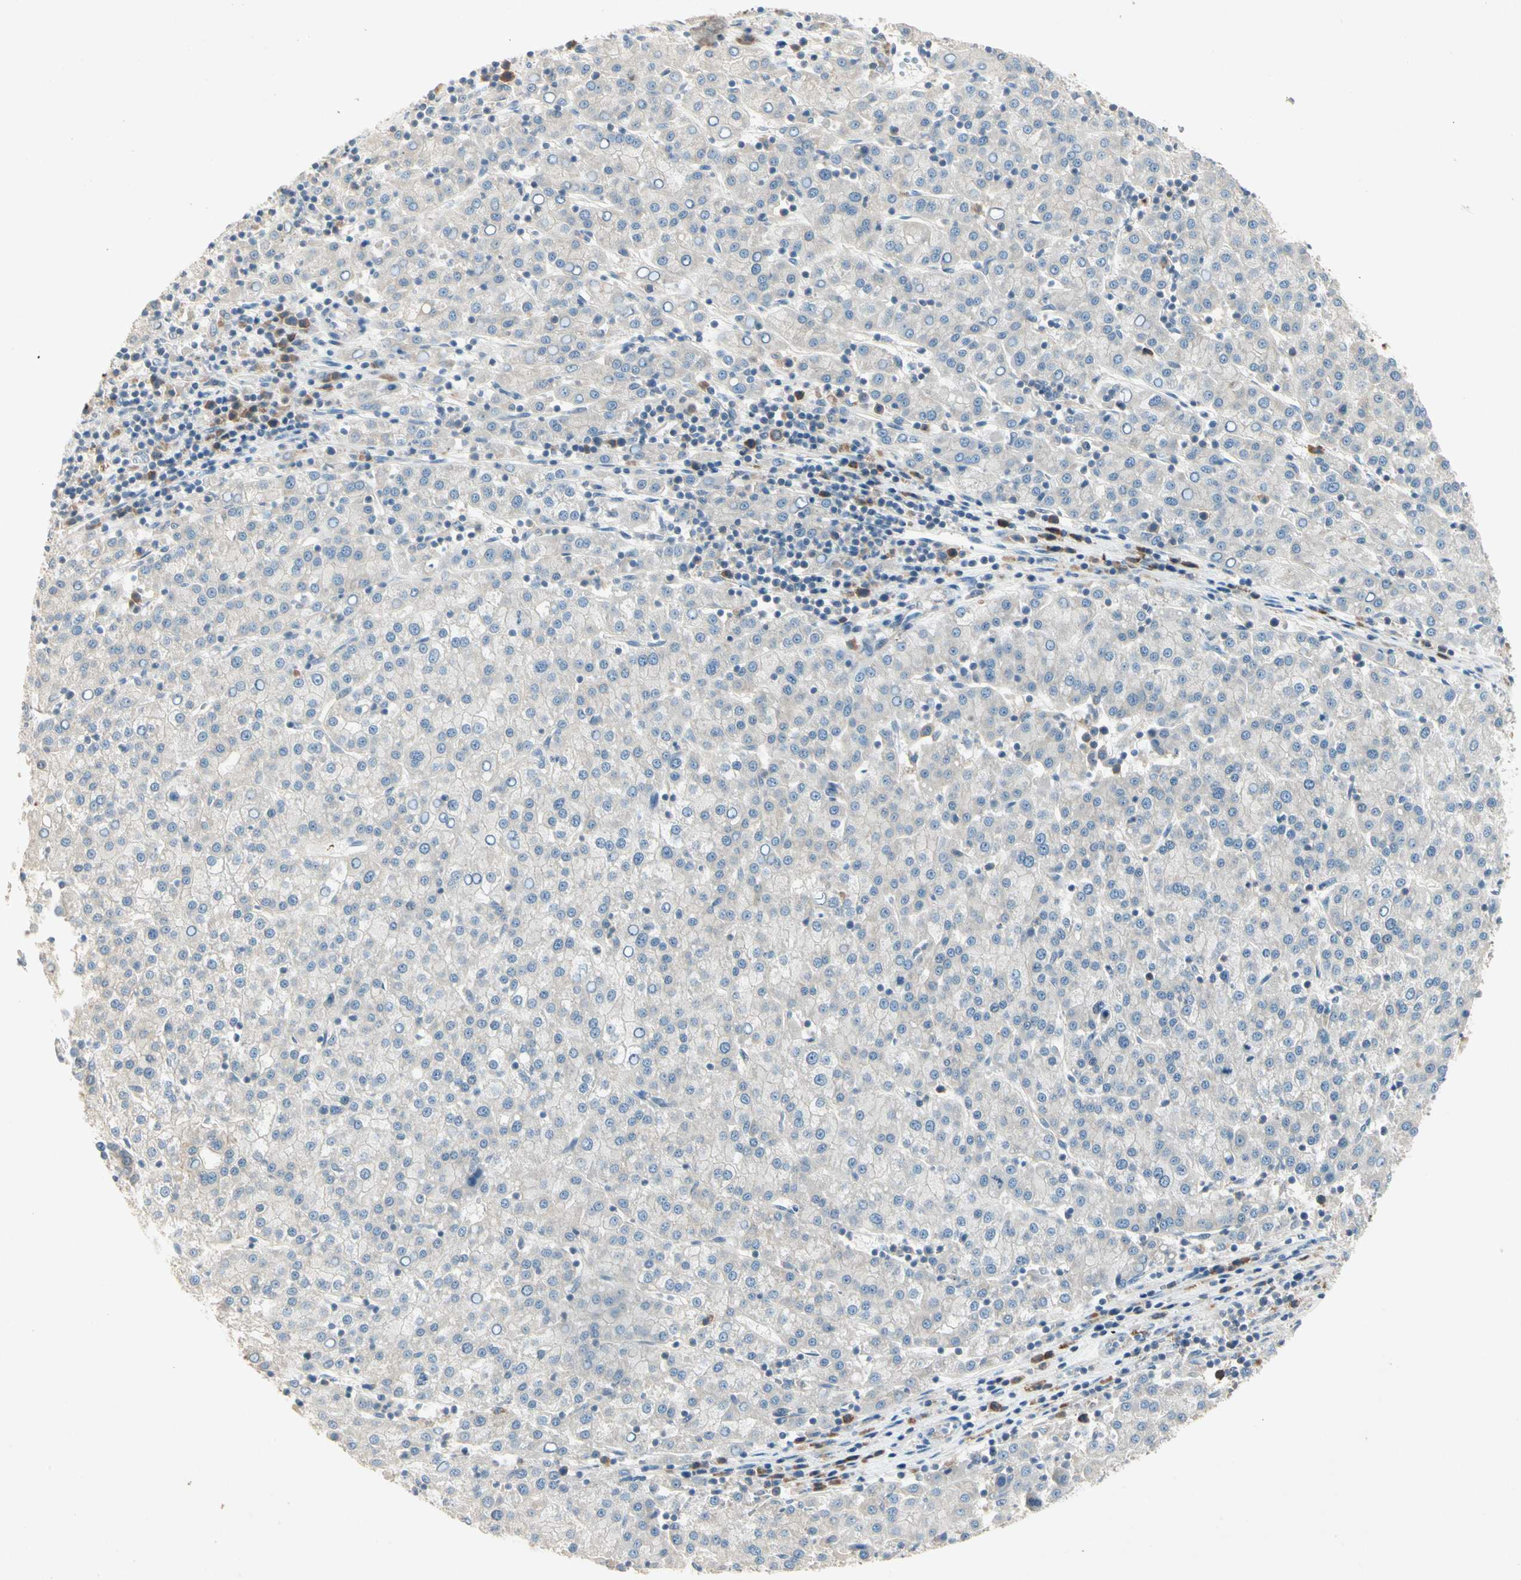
{"staining": {"intensity": "negative", "quantity": "none", "location": "none"}, "tissue": "liver cancer", "cell_type": "Tumor cells", "image_type": "cancer", "snomed": [{"axis": "morphology", "description": "Carcinoma, Hepatocellular, NOS"}, {"axis": "topography", "description": "Liver"}], "caption": "Human liver cancer stained for a protein using immunohistochemistry displays no positivity in tumor cells.", "gene": "IL1R1", "patient": {"sex": "female", "age": 58}}